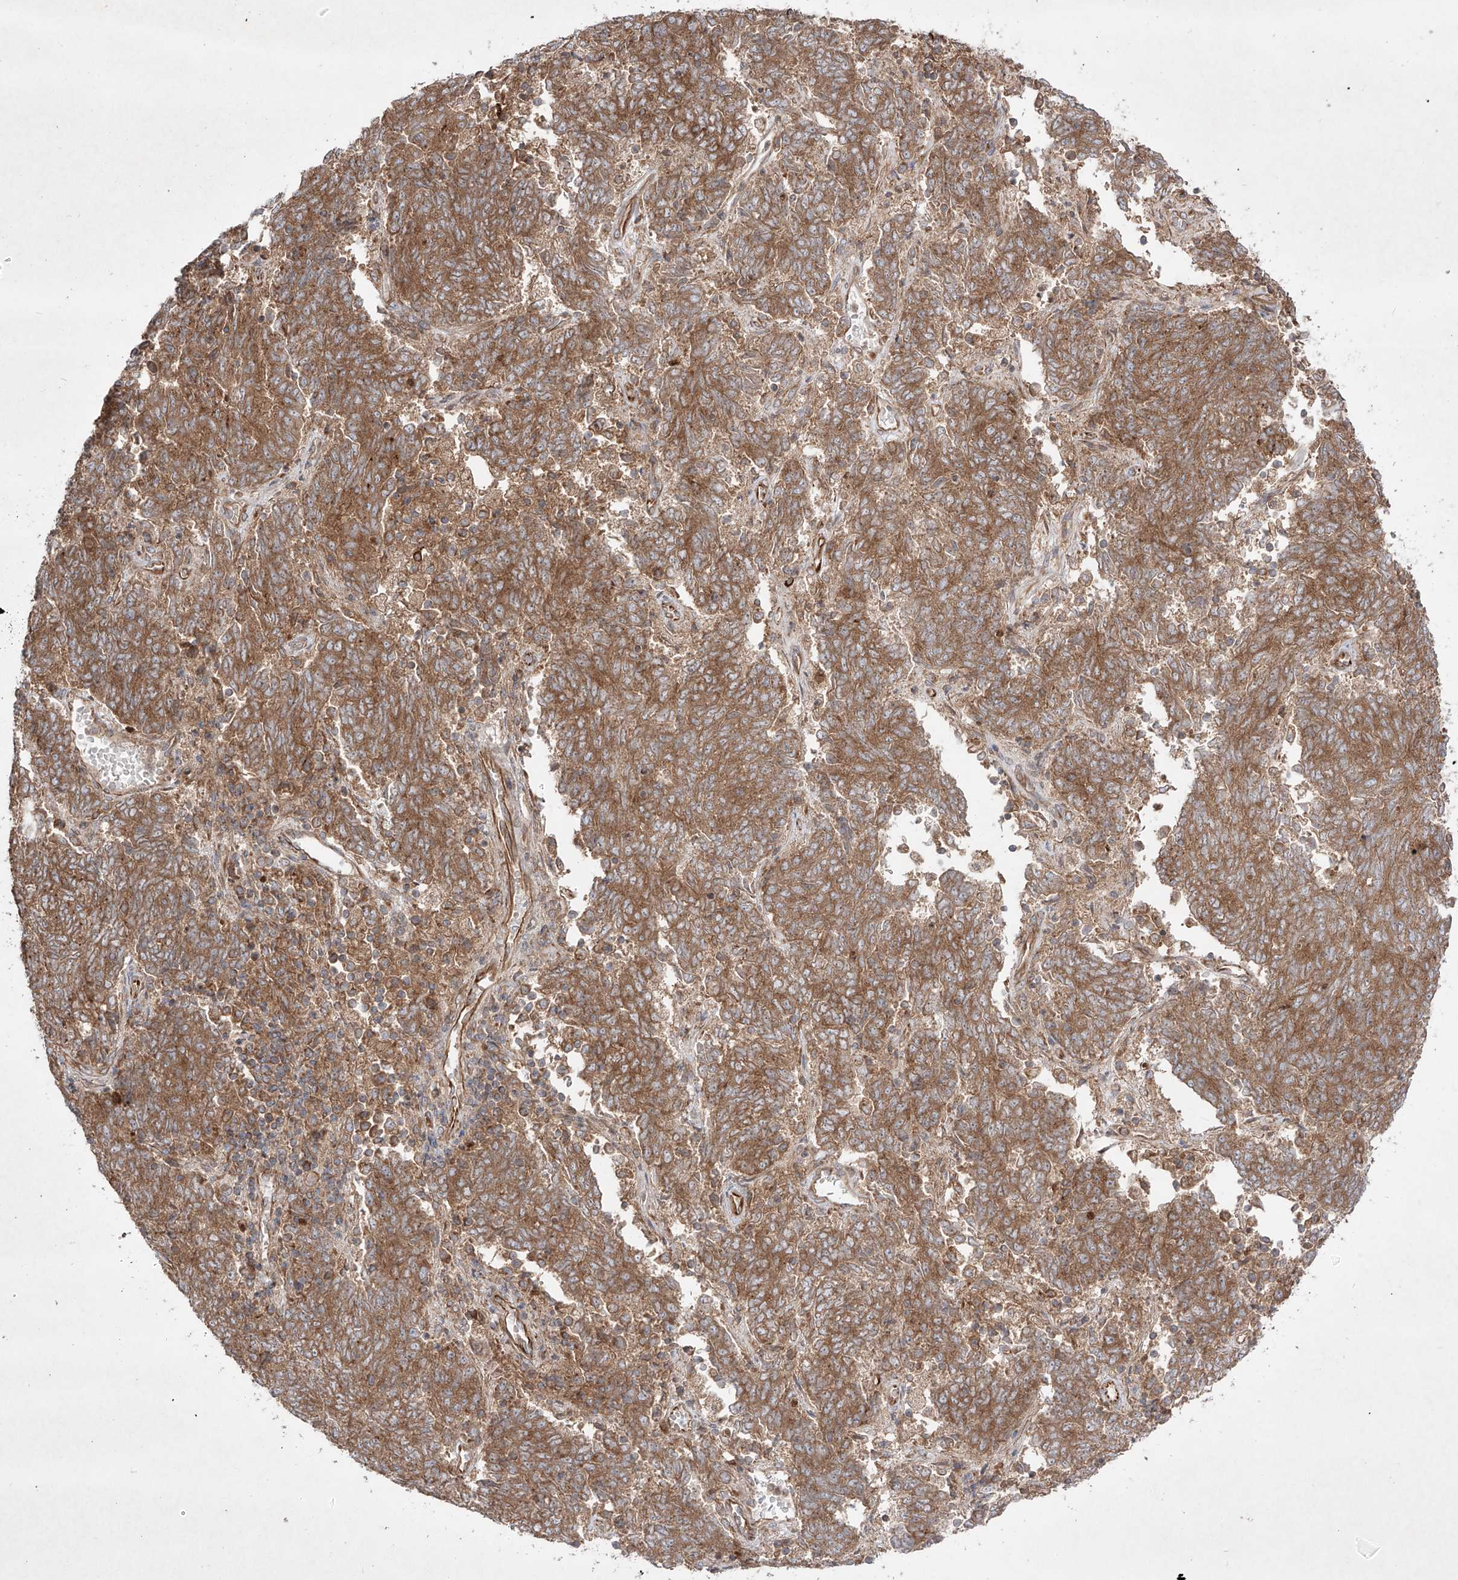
{"staining": {"intensity": "moderate", "quantity": ">75%", "location": "cytoplasmic/membranous"}, "tissue": "endometrial cancer", "cell_type": "Tumor cells", "image_type": "cancer", "snomed": [{"axis": "morphology", "description": "Adenocarcinoma, NOS"}, {"axis": "topography", "description": "Endometrium"}], "caption": "Immunohistochemical staining of endometrial adenocarcinoma demonstrates moderate cytoplasmic/membranous protein positivity in approximately >75% of tumor cells. The staining was performed using DAB, with brown indicating positive protein expression. Nuclei are stained blue with hematoxylin.", "gene": "YKT6", "patient": {"sex": "female", "age": 80}}